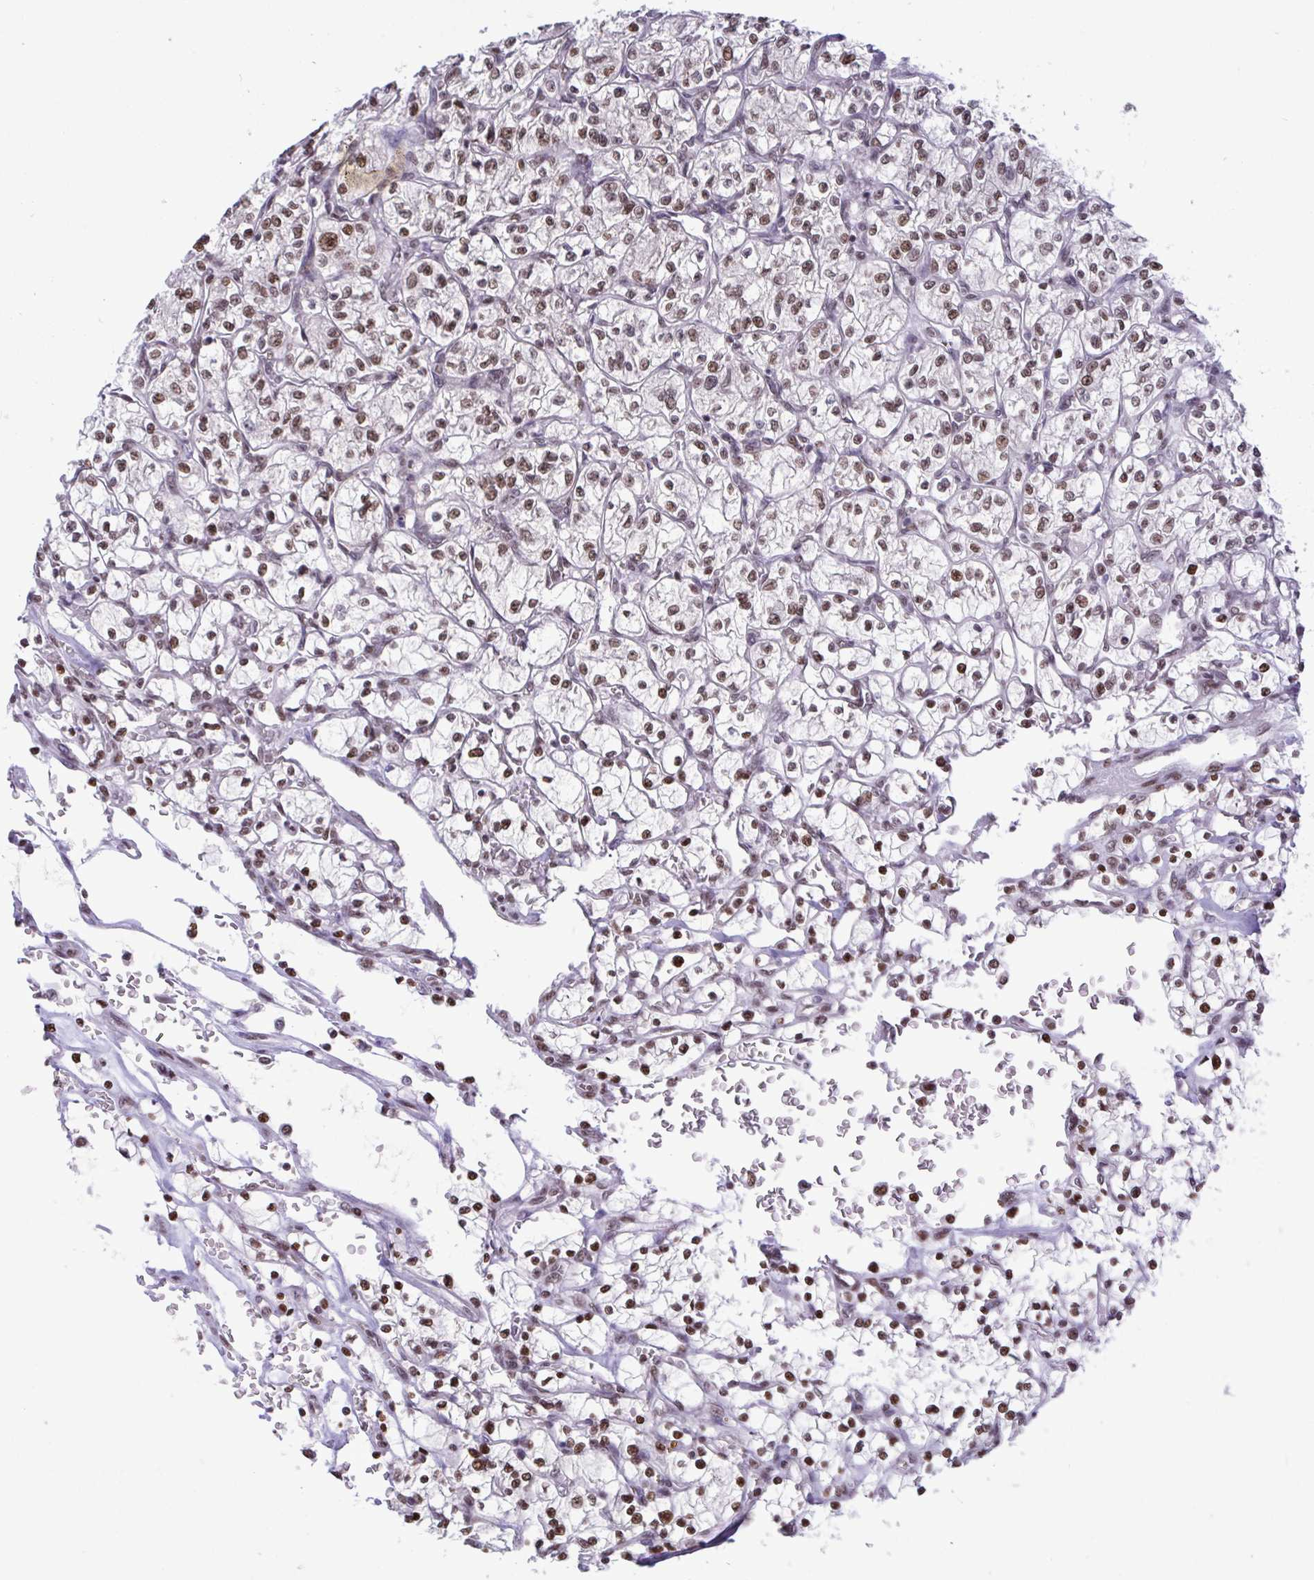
{"staining": {"intensity": "moderate", "quantity": ">75%", "location": "nuclear"}, "tissue": "renal cancer", "cell_type": "Tumor cells", "image_type": "cancer", "snomed": [{"axis": "morphology", "description": "Adenocarcinoma, NOS"}, {"axis": "topography", "description": "Kidney"}], "caption": "Renal cancer stained with a protein marker shows moderate staining in tumor cells.", "gene": "HNRNPDL", "patient": {"sex": "female", "age": 64}}